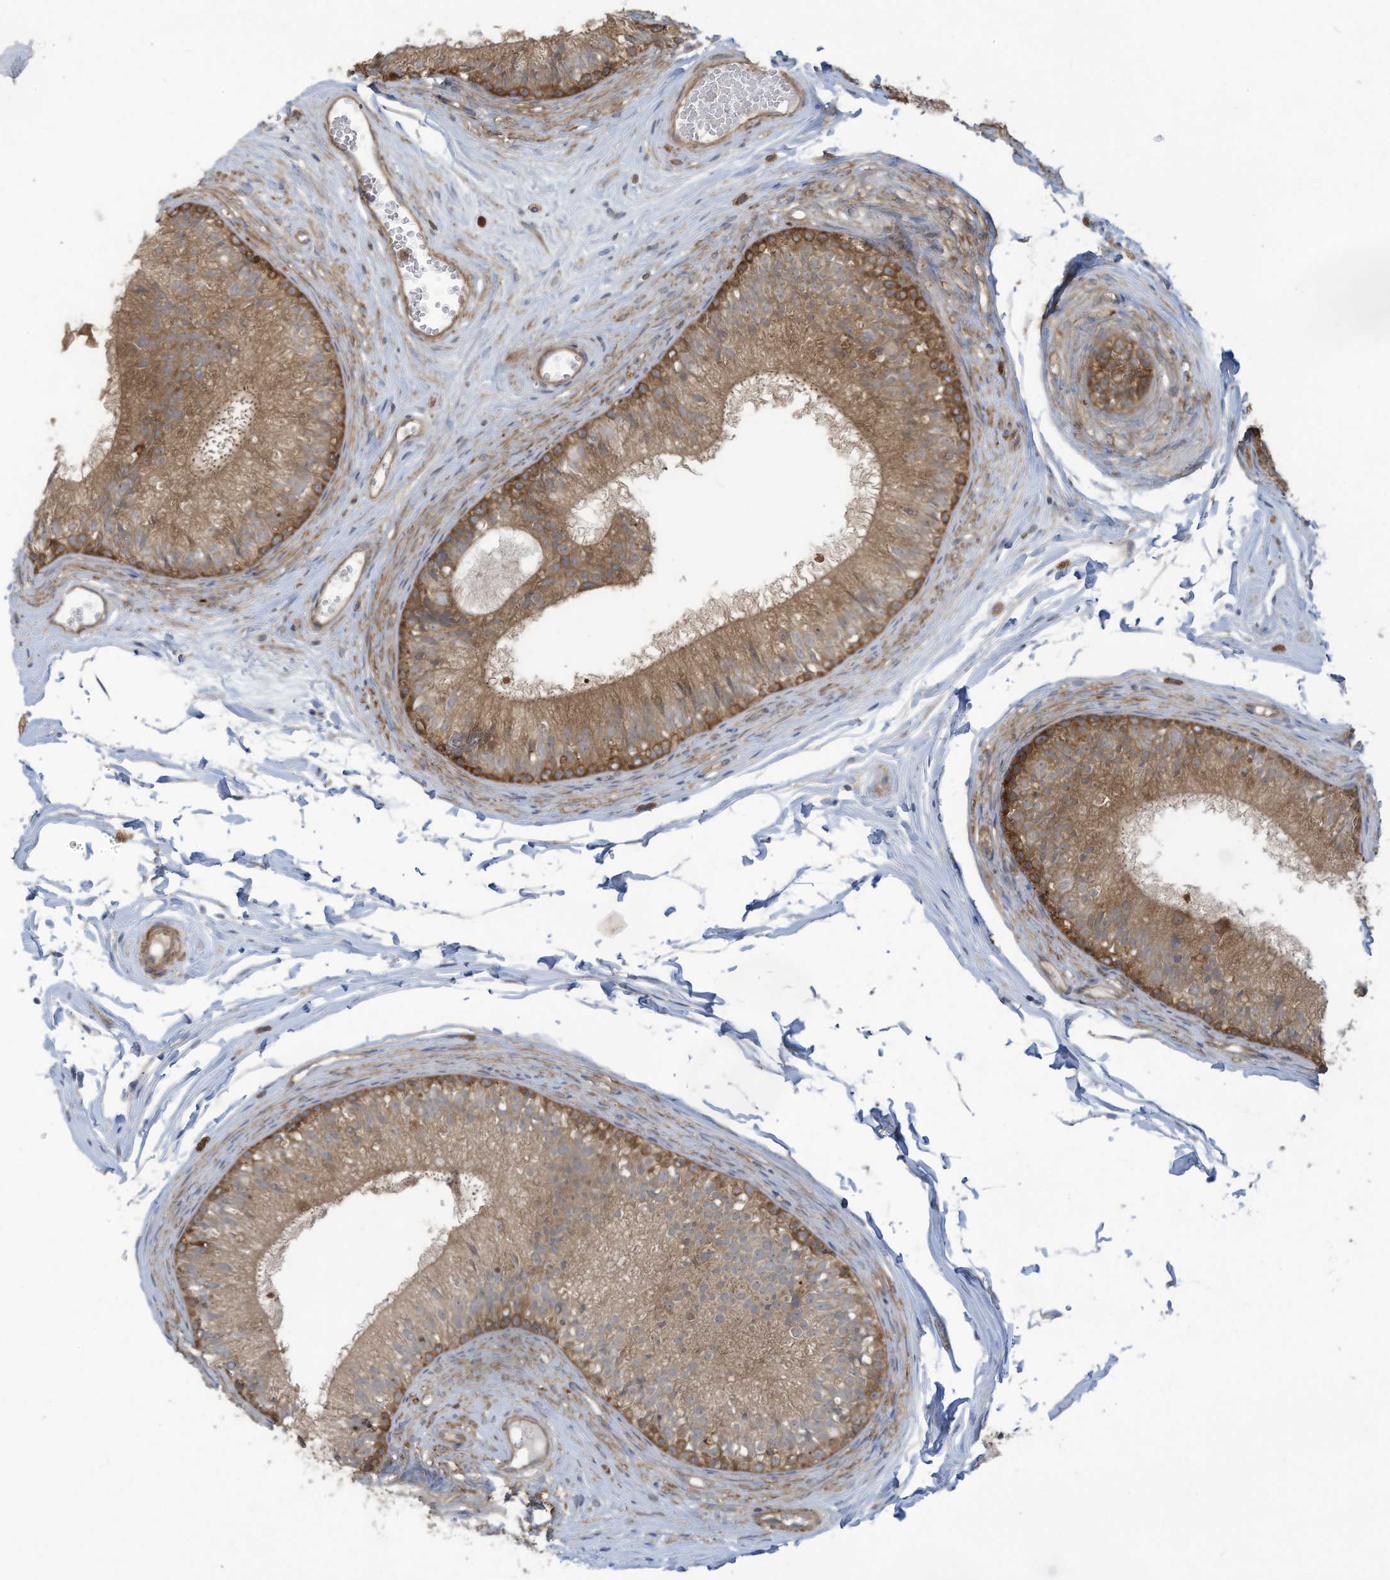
{"staining": {"intensity": "moderate", "quantity": ">75%", "location": "cytoplasmic/membranous"}, "tissue": "epididymis", "cell_type": "Glandular cells", "image_type": "normal", "snomed": [{"axis": "morphology", "description": "Normal tissue, NOS"}, {"axis": "morphology", "description": "Seminoma in situ"}, {"axis": "topography", "description": "Testis"}, {"axis": "topography", "description": "Epididymis"}], "caption": "Glandular cells exhibit moderate cytoplasmic/membranous positivity in about >75% of cells in benign epididymis. Using DAB (brown) and hematoxylin (blue) stains, captured at high magnification using brightfield microscopy.", "gene": "ADI1", "patient": {"sex": "male", "age": 28}}